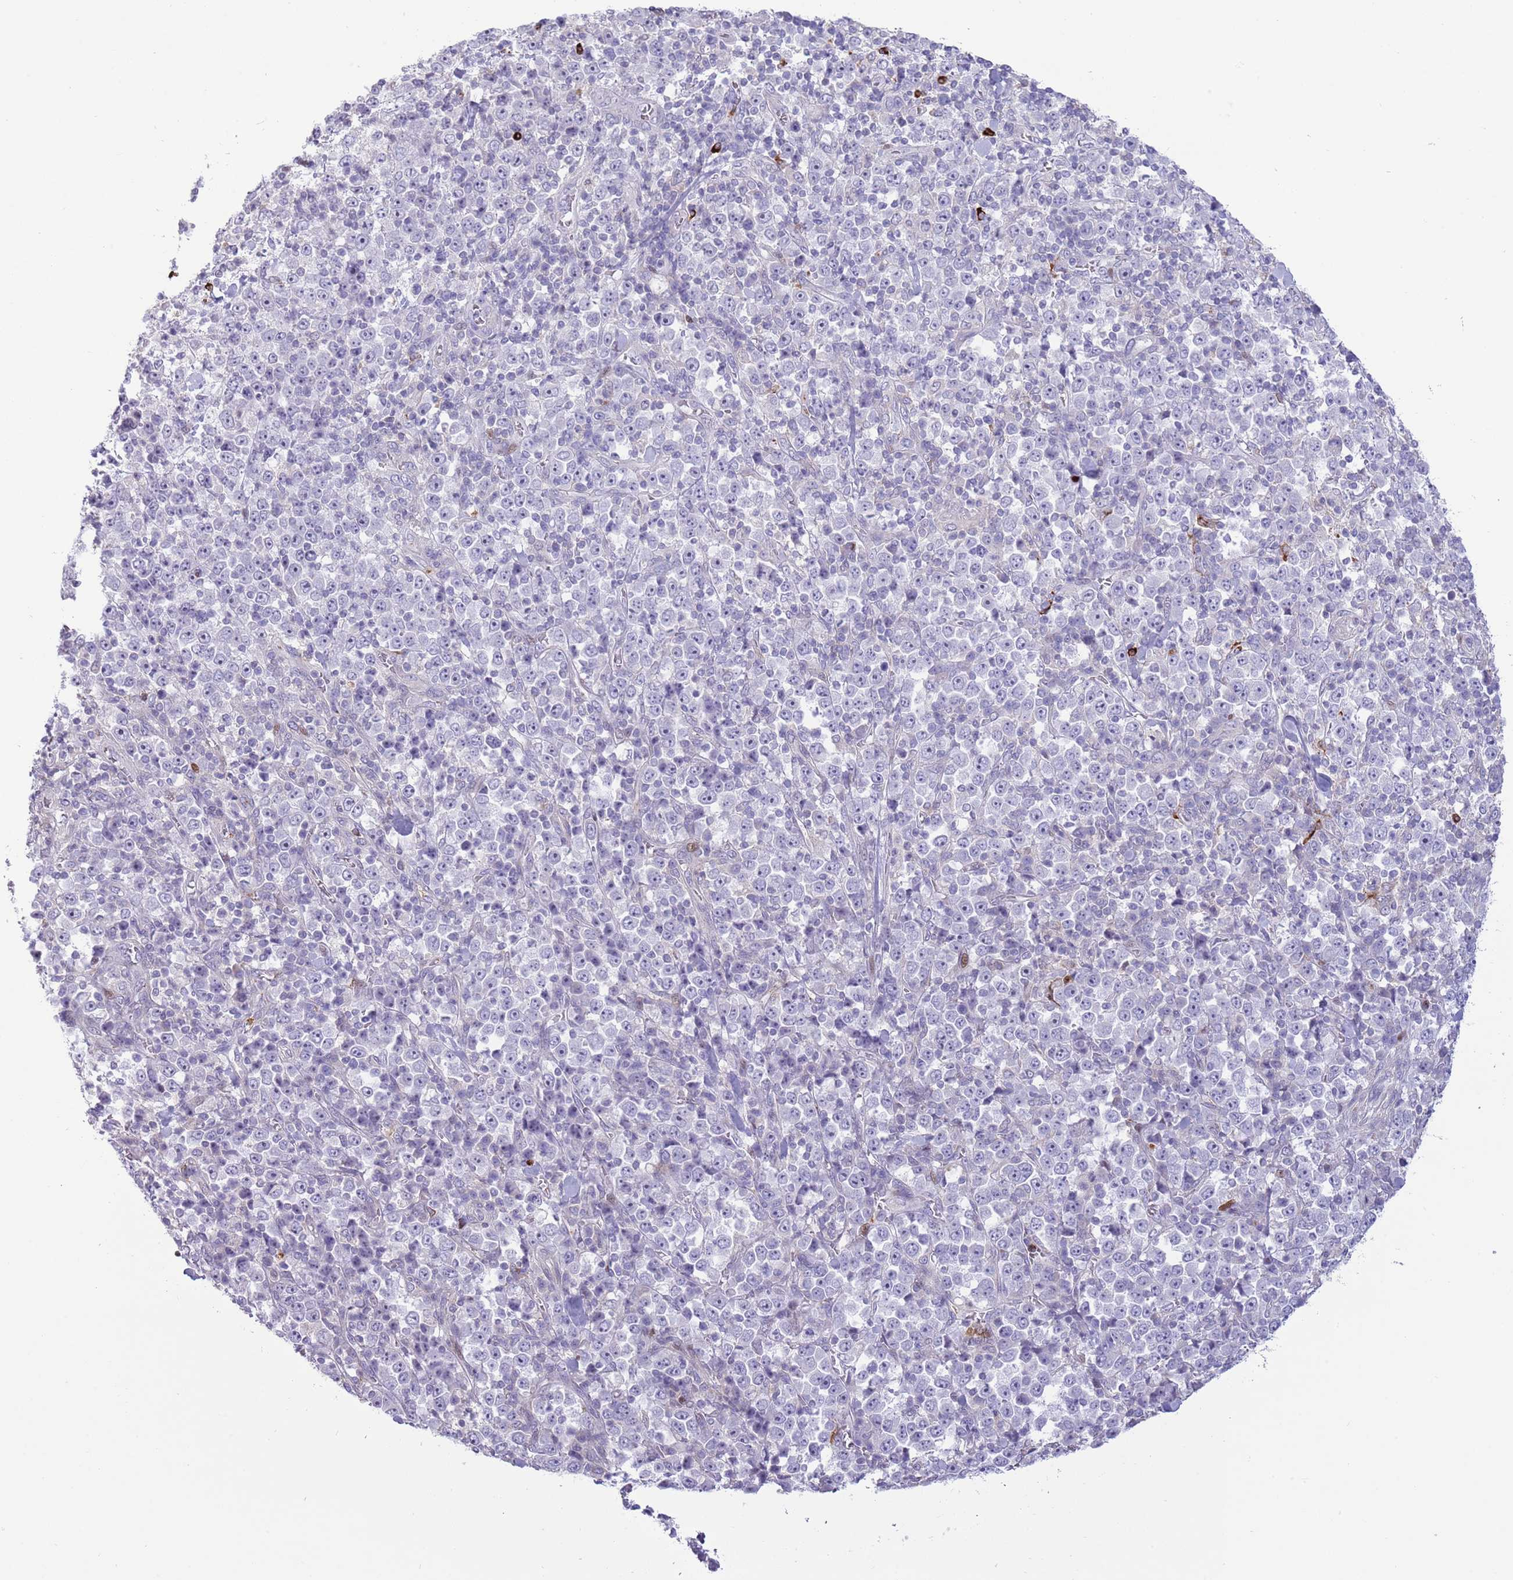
{"staining": {"intensity": "negative", "quantity": "none", "location": "none"}, "tissue": "stomach cancer", "cell_type": "Tumor cells", "image_type": "cancer", "snomed": [{"axis": "morphology", "description": "Normal tissue, NOS"}, {"axis": "morphology", "description": "Adenocarcinoma, NOS"}, {"axis": "topography", "description": "Stomach, upper"}, {"axis": "topography", "description": "Stomach"}], "caption": "Immunohistochemical staining of human stomach cancer (adenocarcinoma) shows no significant positivity in tumor cells.", "gene": "ANO8", "patient": {"sex": "male", "age": 59}}